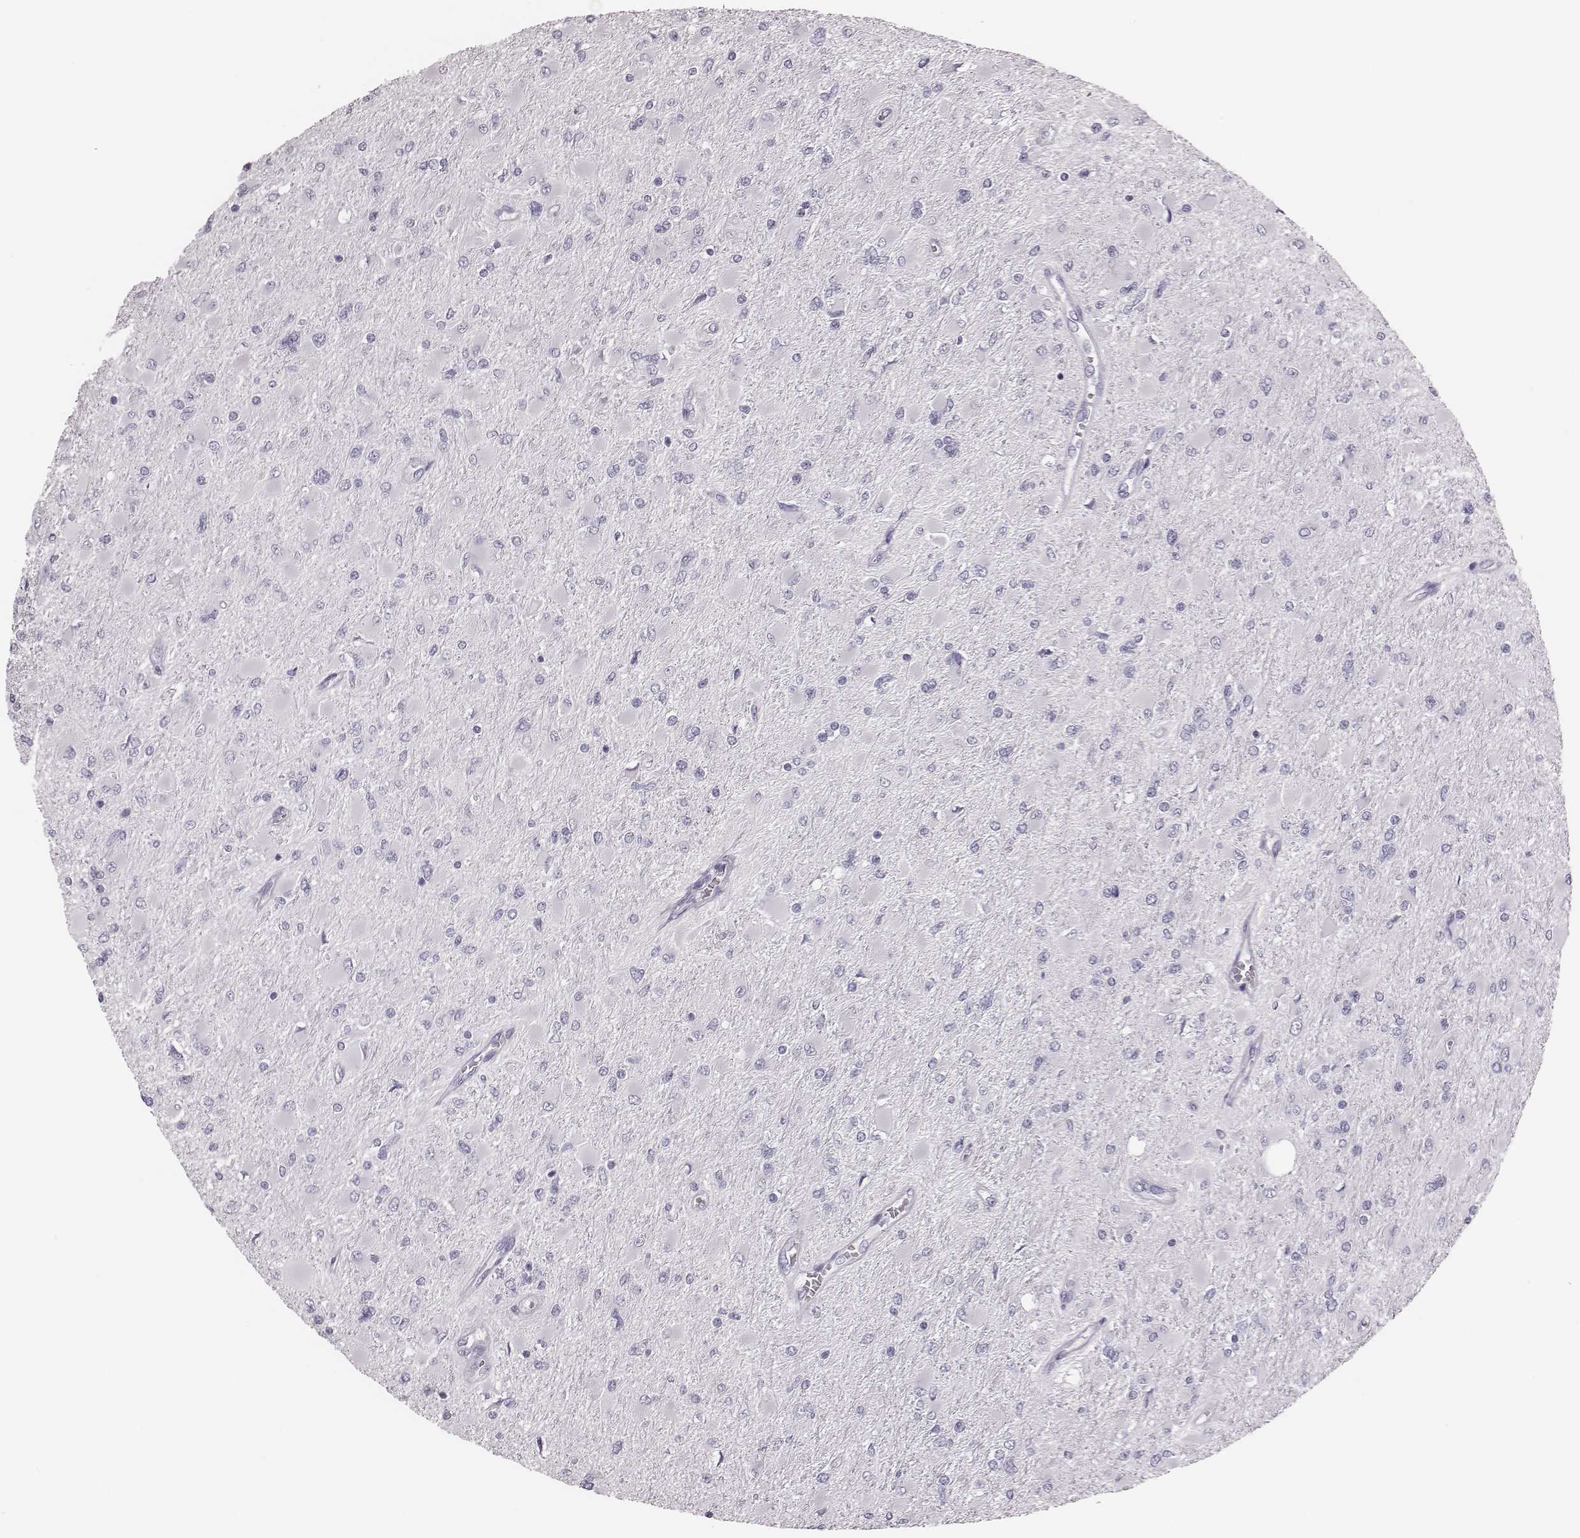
{"staining": {"intensity": "negative", "quantity": "none", "location": "none"}, "tissue": "glioma", "cell_type": "Tumor cells", "image_type": "cancer", "snomed": [{"axis": "morphology", "description": "Glioma, malignant, High grade"}, {"axis": "topography", "description": "Cerebral cortex"}], "caption": "Immunohistochemistry (IHC) of glioma shows no staining in tumor cells. (Immunohistochemistry (IHC), brightfield microscopy, high magnification).", "gene": "CSH1", "patient": {"sex": "female", "age": 36}}